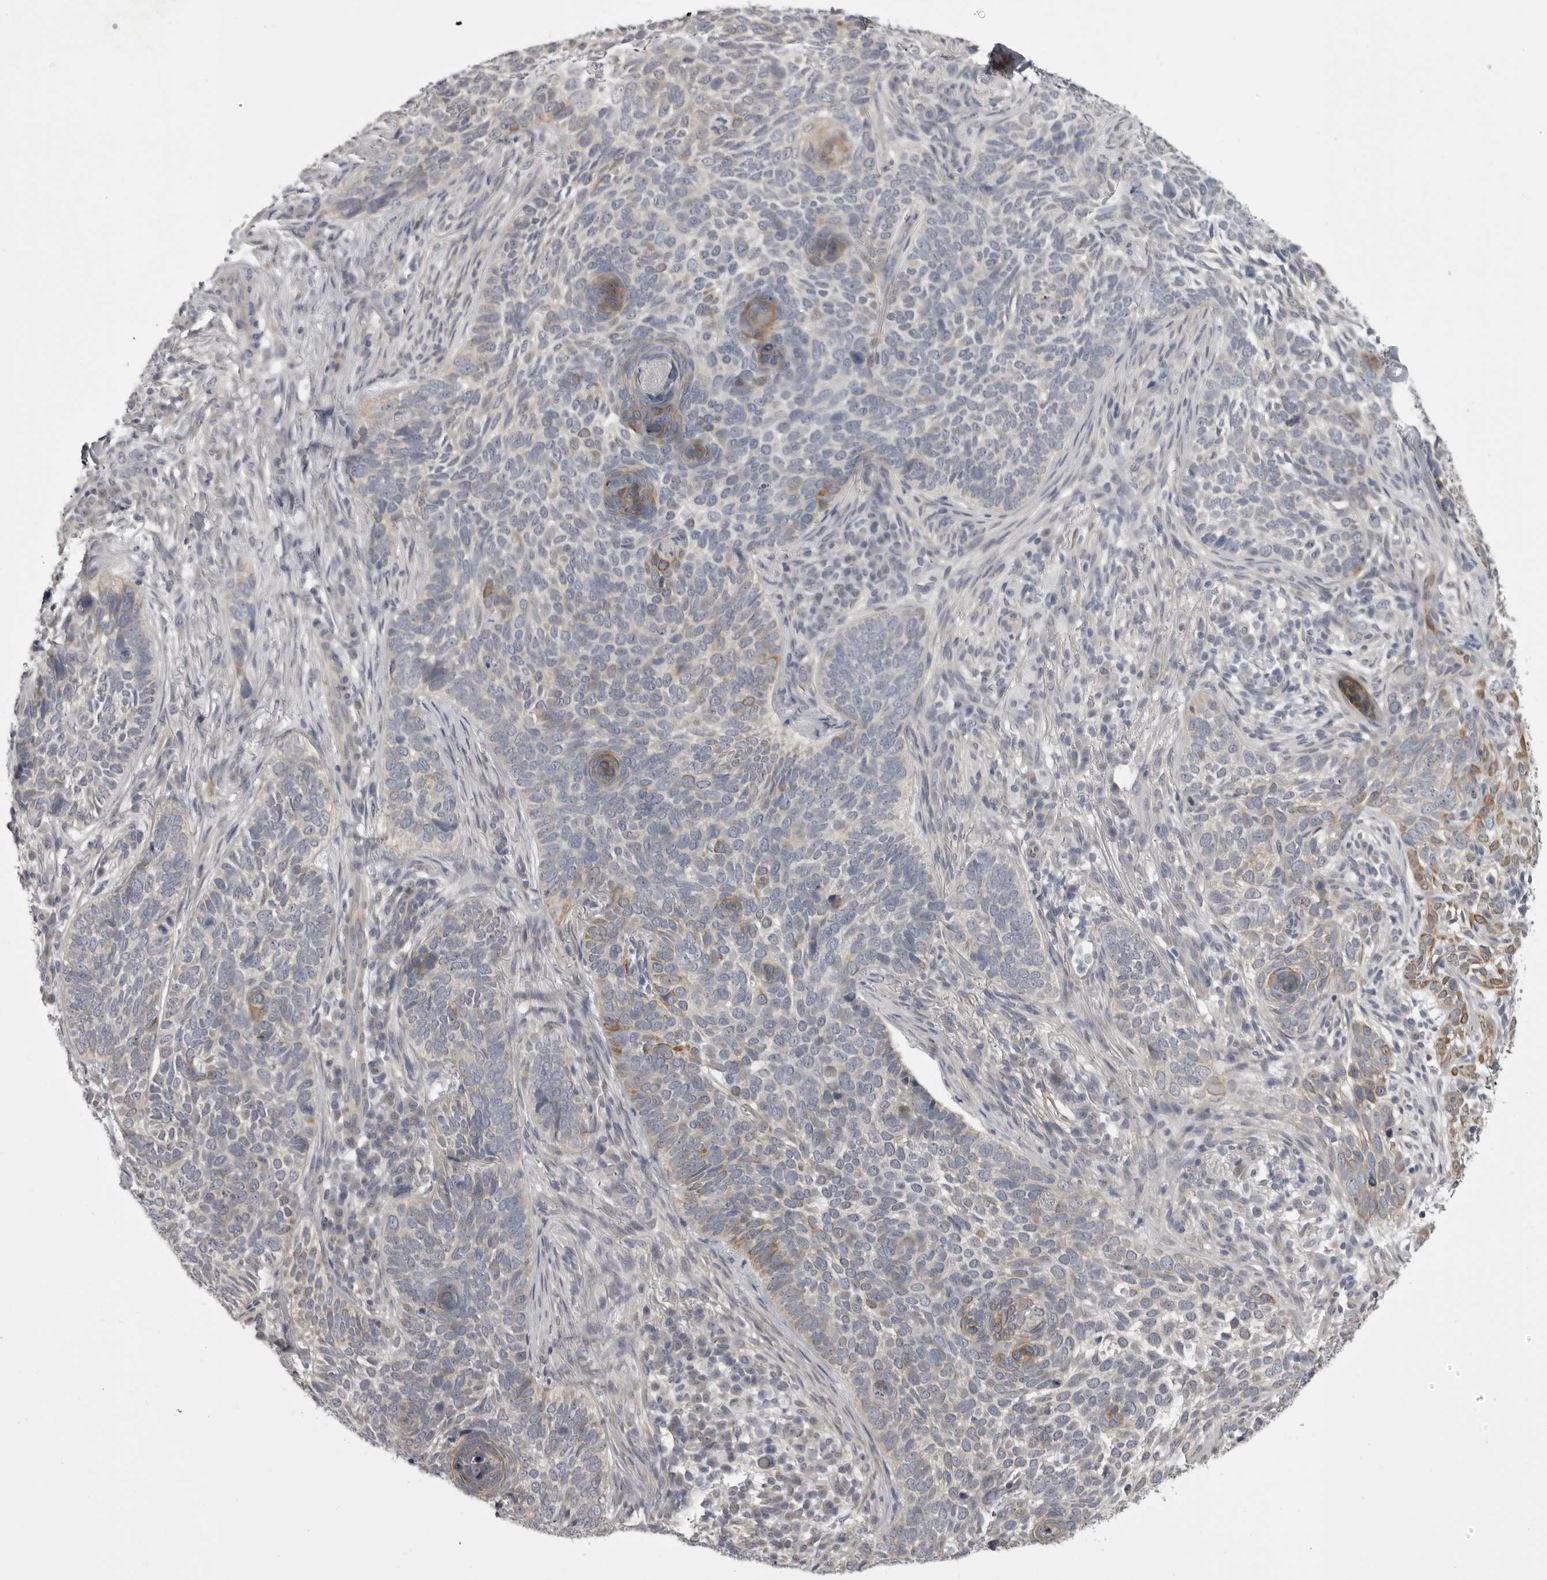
{"staining": {"intensity": "moderate", "quantity": "<25%", "location": "cytoplasmic/membranous"}, "tissue": "skin cancer", "cell_type": "Tumor cells", "image_type": "cancer", "snomed": [{"axis": "morphology", "description": "Basal cell carcinoma"}, {"axis": "topography", "description": "Skin"}], "caption": "Immunohistochemistry (IHC) micrograph of neoplastic tissue: basal cell carcinoma (skin) stained using IHC reveals low levels of moderate protein expression localized specifically in the cytoplasmic/membranous of tumor cells, appearing as a cytoplasmic/membranous brown color.", "gene": "EPHA10", "patient": {"sex": "female", "age": 64}}